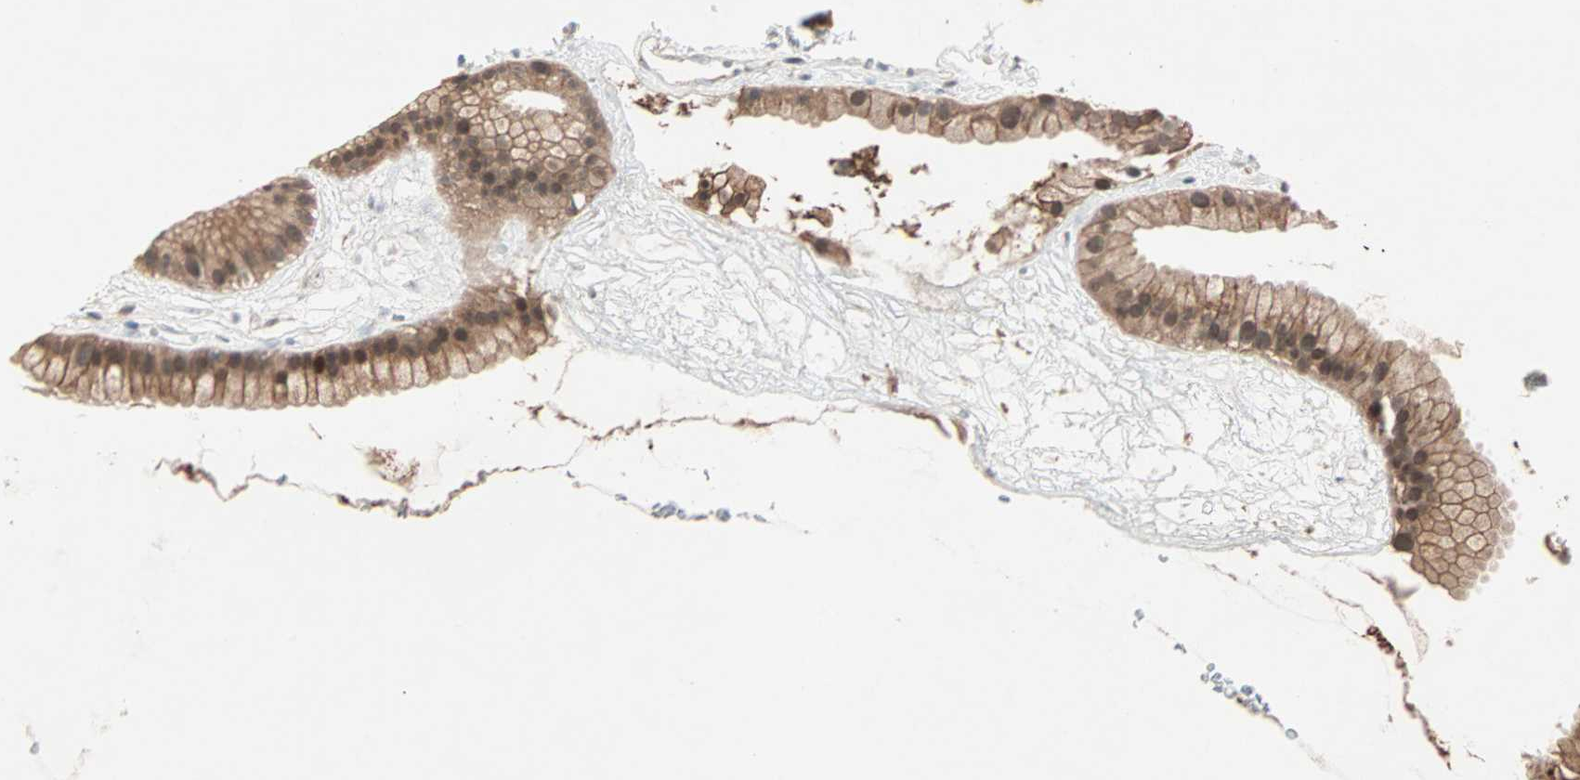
{"staining": {"intensity": "moderate", "quantity": ">75%", "location": "cytoplasmic/membranous,nuclear"}, "tissue": "gallbladder", "cell_type": "Glandular cells", "image_type": "normal", "snomed": [{"axis": "morphology", "description": "Normal tissue, NOS"}, {"axis": "topography", "description": "Gallbladder"}], "caption": "Benign gallbladder was stained to show a protein in brown. There is medium levels of moderate cytoplasmic/membranous,nuclear expression in about >75% of glandular cells.", "gene": "PGBD1", "patient": {"sex": "female", "age": 64}}